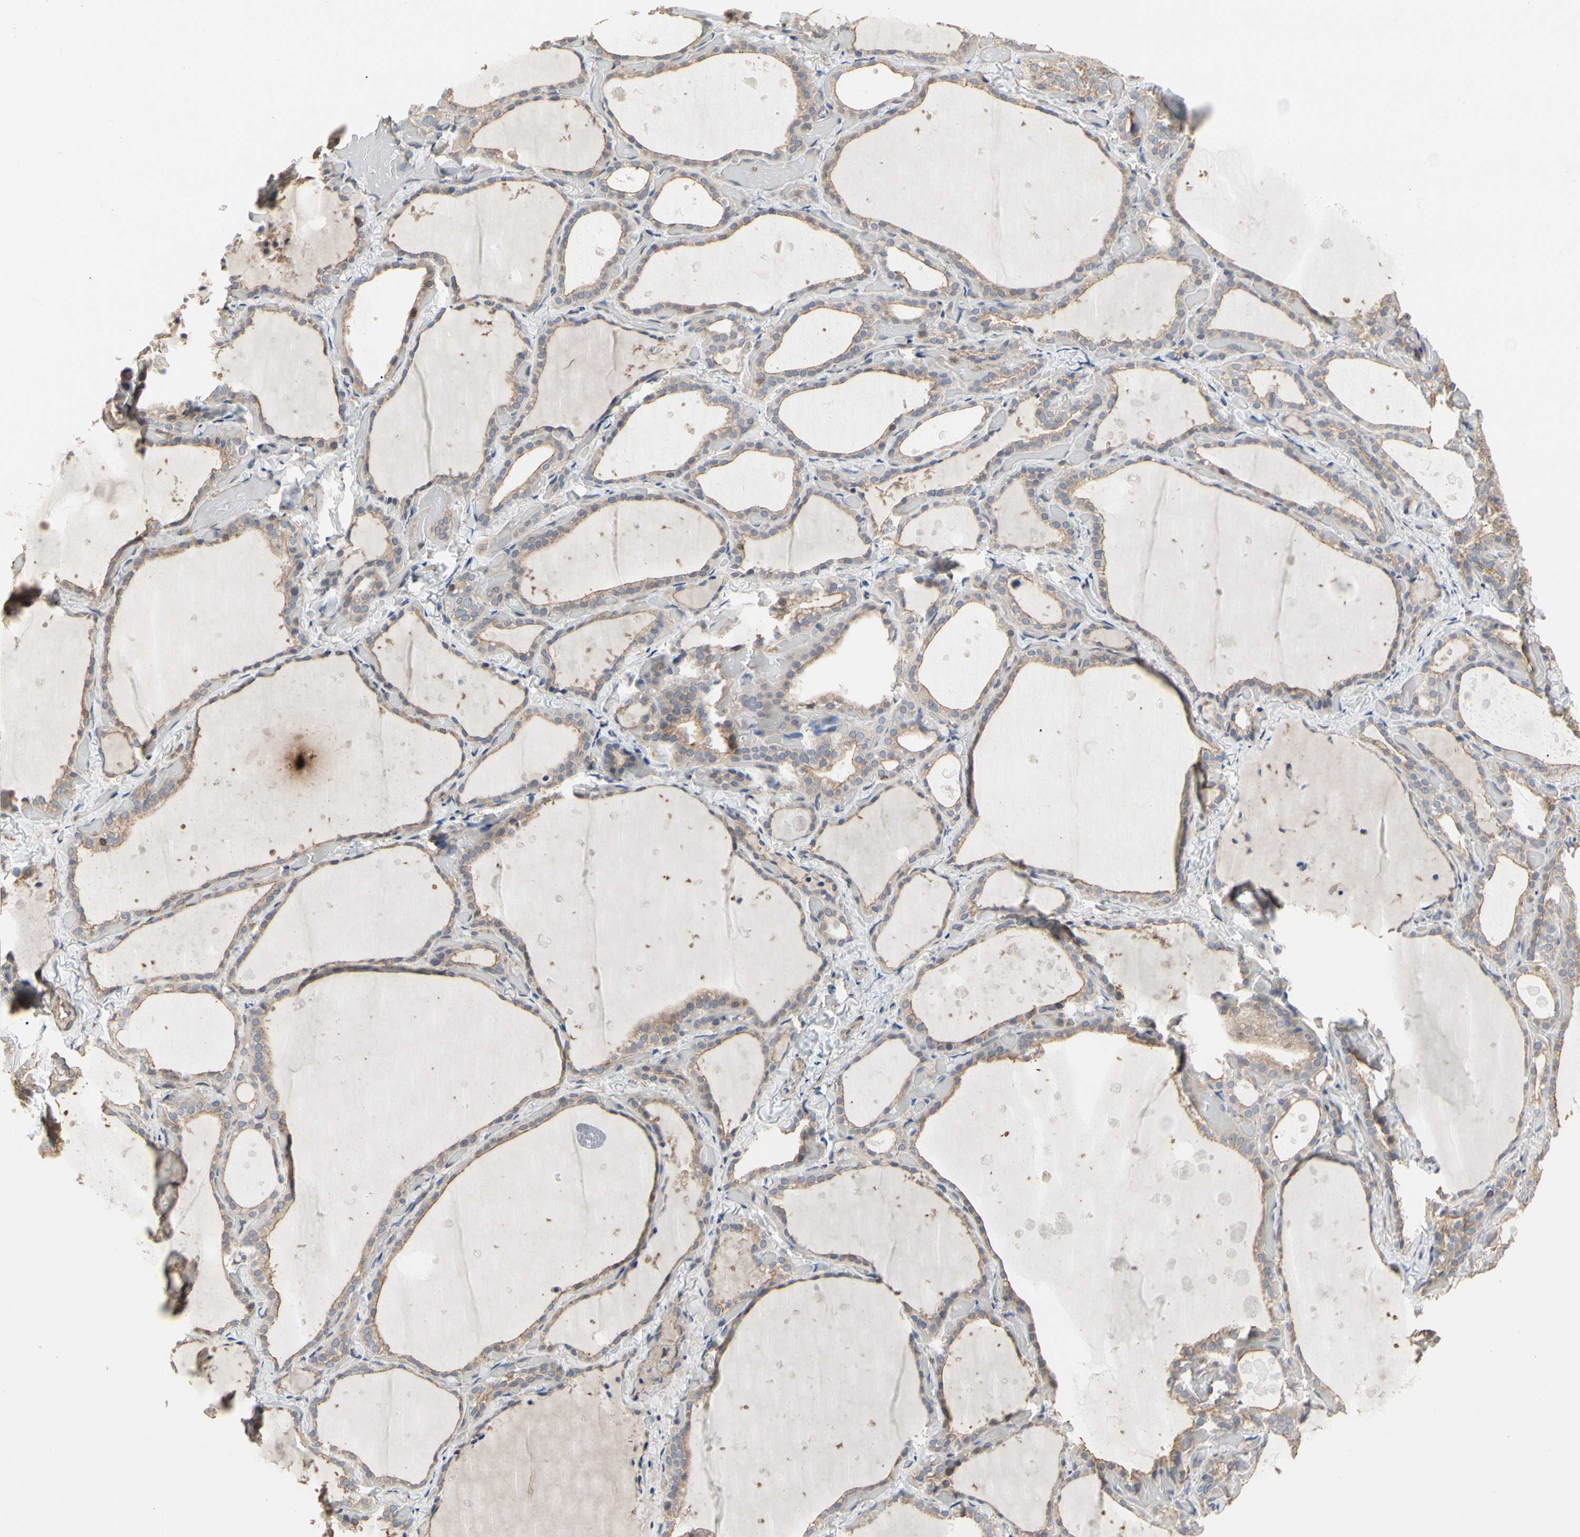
{"staining": {"intensity": "weak", "quantity": ">75%", "location": "cytoplasmic/membranous"}, "tissue": "thyroid gland", "cell_type": "Glandular cells", "image_type": "normal", "snomed": [{"axis": "morphology", "description": "Normal tissue, NOS"}, {"axis": "topography", "description": "Thyroid gland"}], "caption": "Glandular cells display low levels of weak cytoplasmic/membranous positivity in about >75% of cells in unremarkable human thyroid gland. Ihc stains the protein of interest in brown and the nuclei are stained blue.", "gene": "PDZK1", "patient": {"sex": "female", "age": 44}}